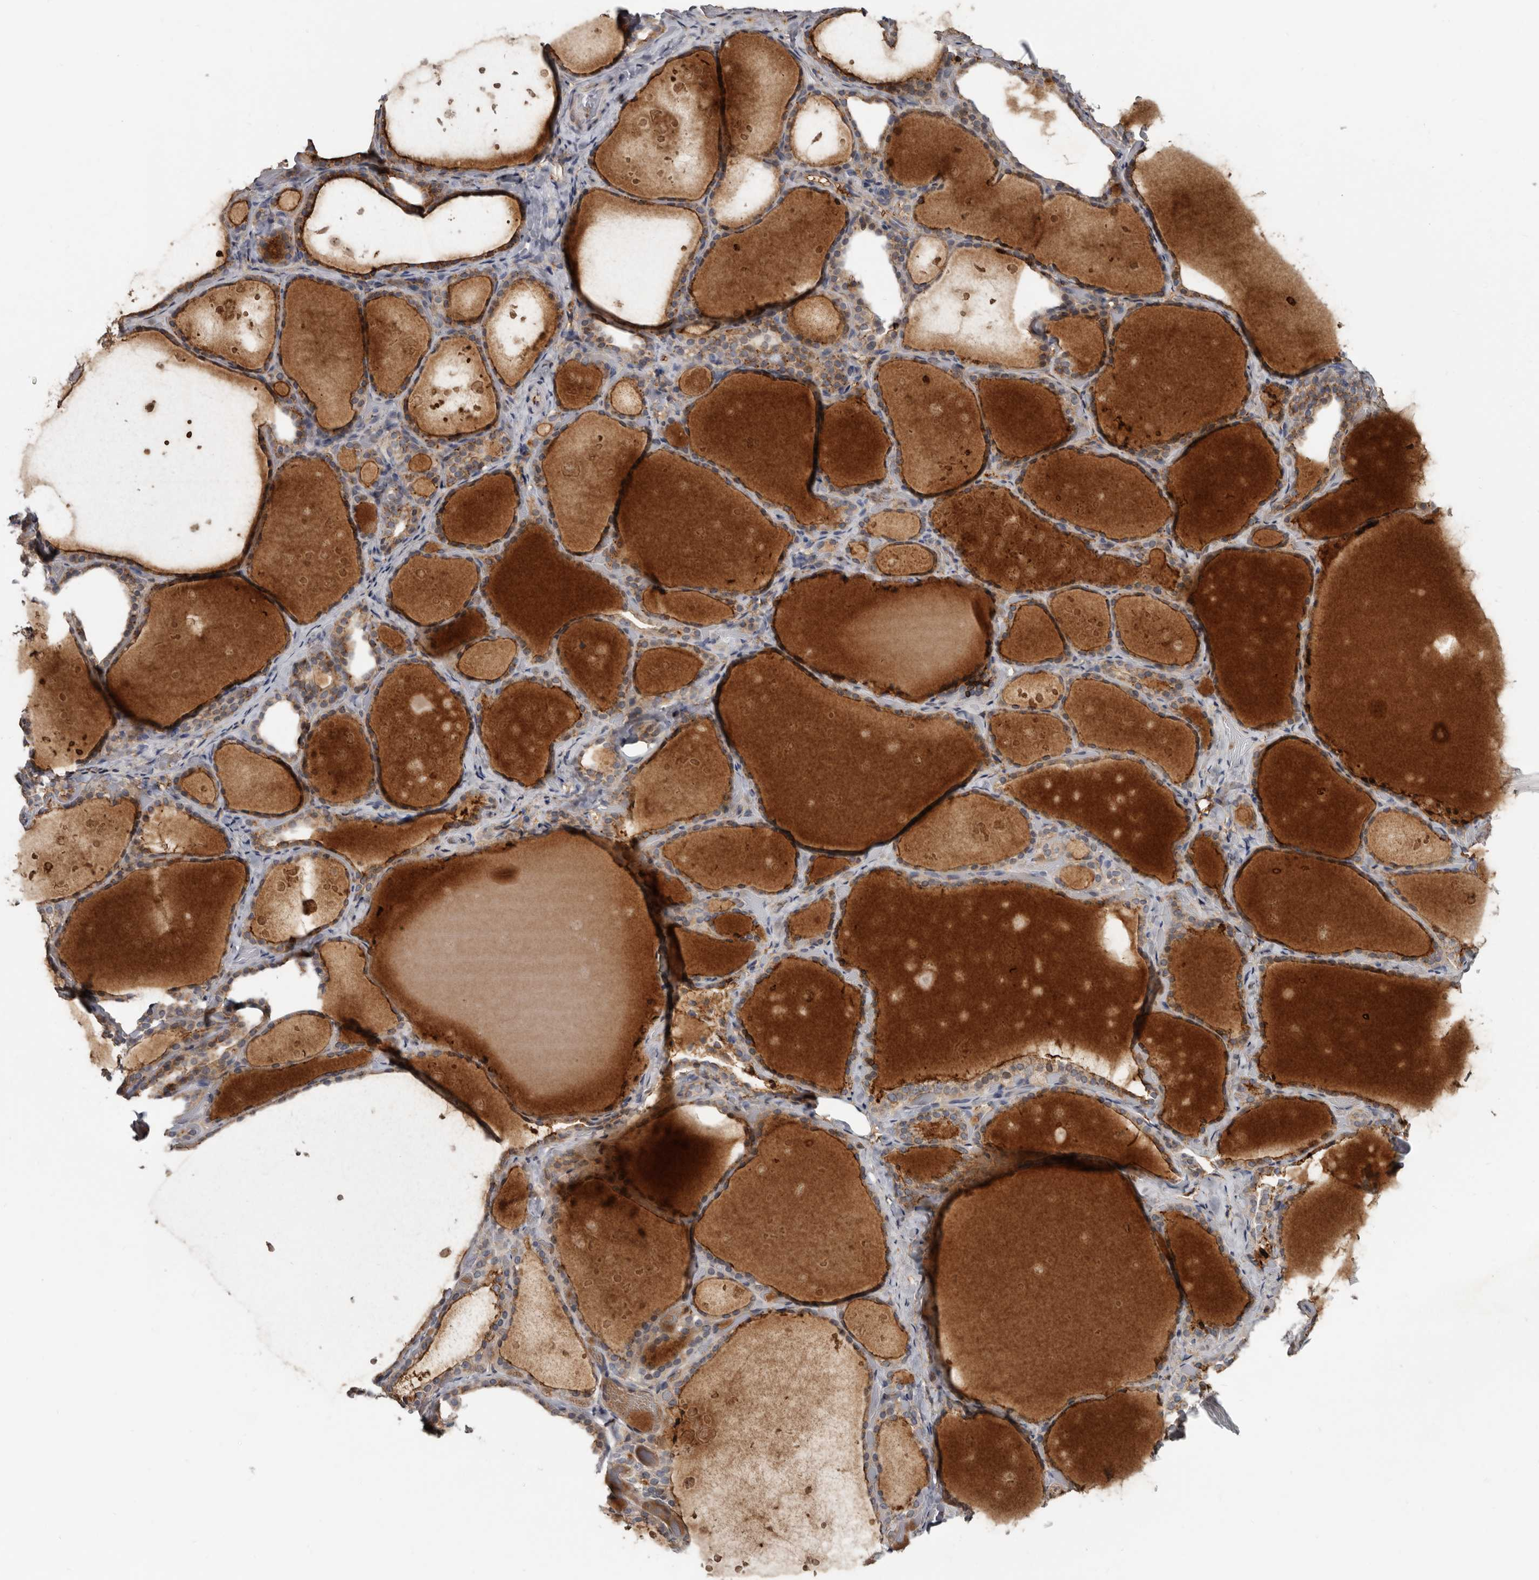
{"staining": {"intensity": "weak", "quantity": "<25%", "location": "cytoplasmic/membranous"}, "tissue": "thyroid gland", "cell_type": "Glandular cells", "image_type": "normal", "snomed": [{"axis": "morphology", "description": "Normal tissue, NOS"}, {"axis": "topography", "description": "Thyroid gland"}], "caption": "A high-resolution photomicrograph shows immunohistochemistry staining of benign thyroid gland, which demonstrates no significant staining in glandular cells. The staining was performed using DAB to visualize the protein expression in brown, while the nuclei were stained in blue with hematoxylin (Magnification: 20x).", "gene": "KIF26B", "patient": {"sex": "female", "age": 44}}